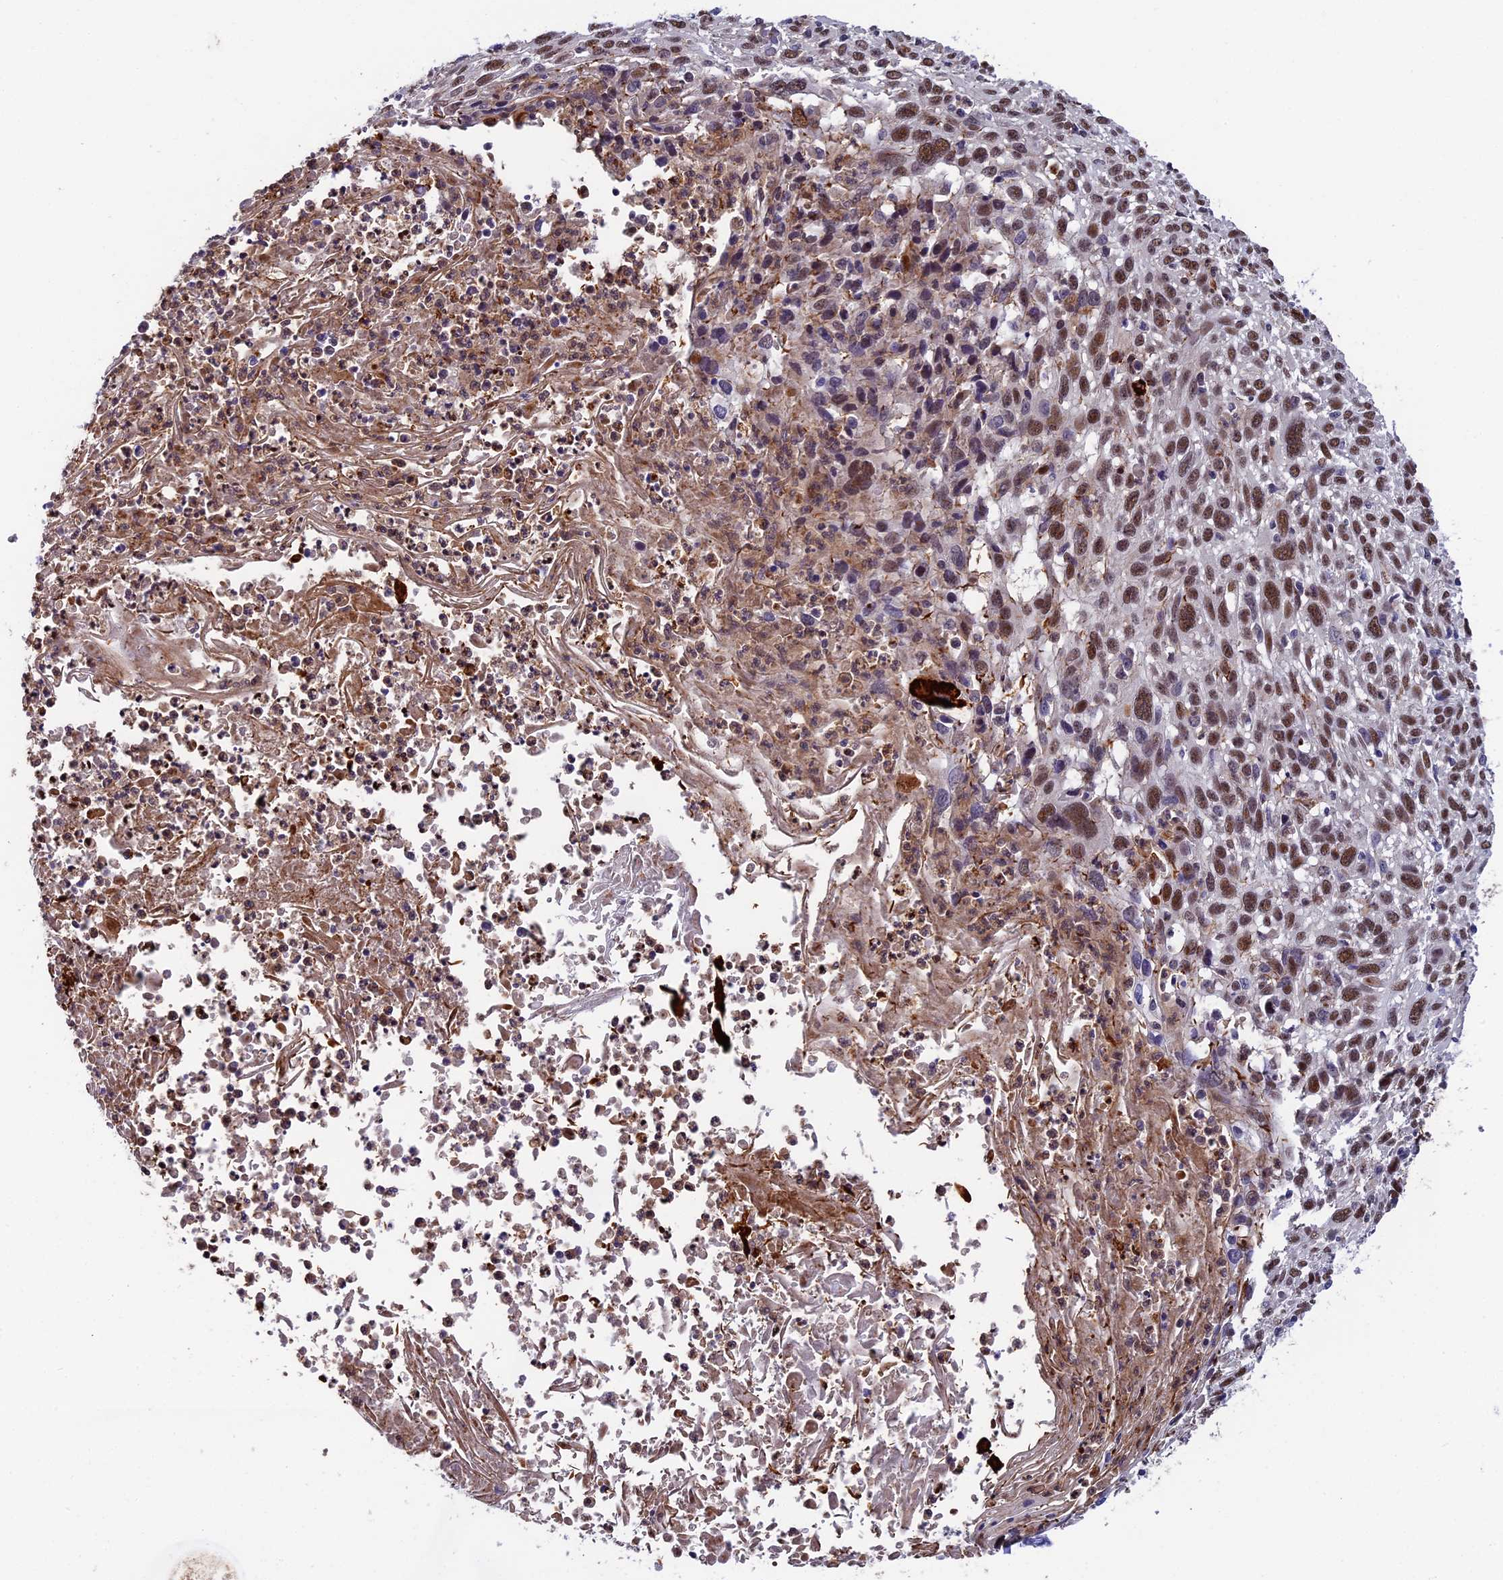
{"staining": {"intensity": "moderate", "quantity": "25%-75%", "location": "nuclear"}, "tissue": "cervical cancer", "cell_type": "Tumor cells", "image_type": "cancer", "snomed": [{"axis": "morphology", "description": "Squamous cell carcinoma, NOS"}, {"axis": "topography", "description": "Cervix"}], "caption": "A medium amount of moderate nuclear positivity is present in approximately 25%-75% of tumor cells in cervical cancer tissue.", "gene": "LIG1", "patient": {"sex": "female", "age": 51}}